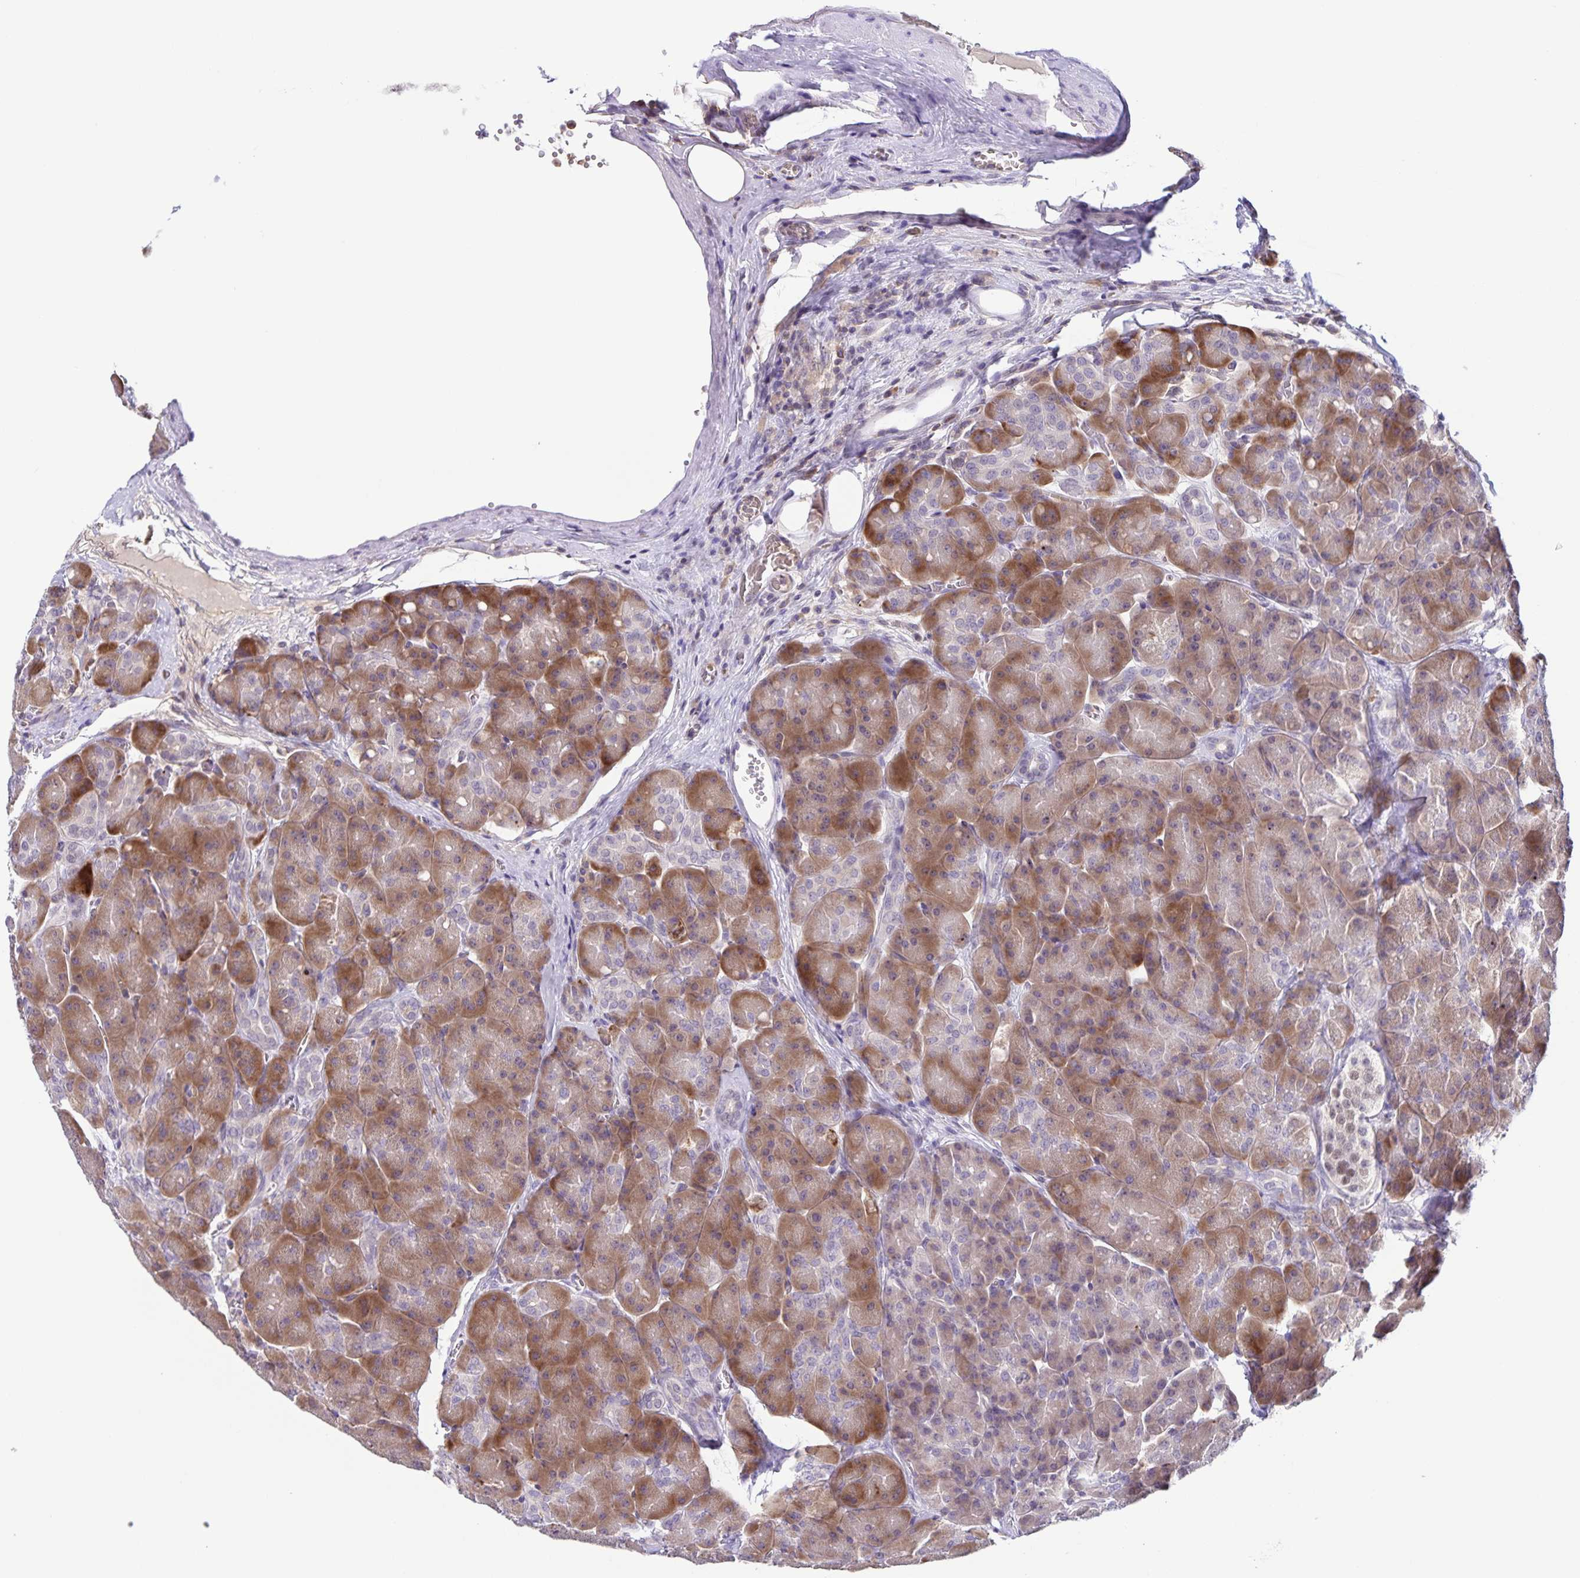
{"staining": {"intensity": "moderate", "quantity": ">75%", "location": "cytoplasmic/membranous"}, "tissue": "pancreas", "cell_type": "Exocrine glandular cells", "image_type": "normal", "snomed": [{"axis": "morphology", "description": "Normal tissue, NOS"}, {"axis": "topography", "description": "Pancreas"}], "caption": "A medium amount of moderate cytoplasmic/membranous staining is present in approximately >75% of exocrine glandular cells in normal pancreas. The protein of interest is stained brown, and the nuclei are stained in blue (DAB IHC with brightfield microscopy, high magnification).", "gene": "STPG4", "patient": {"sex": "male", "age": 55}}